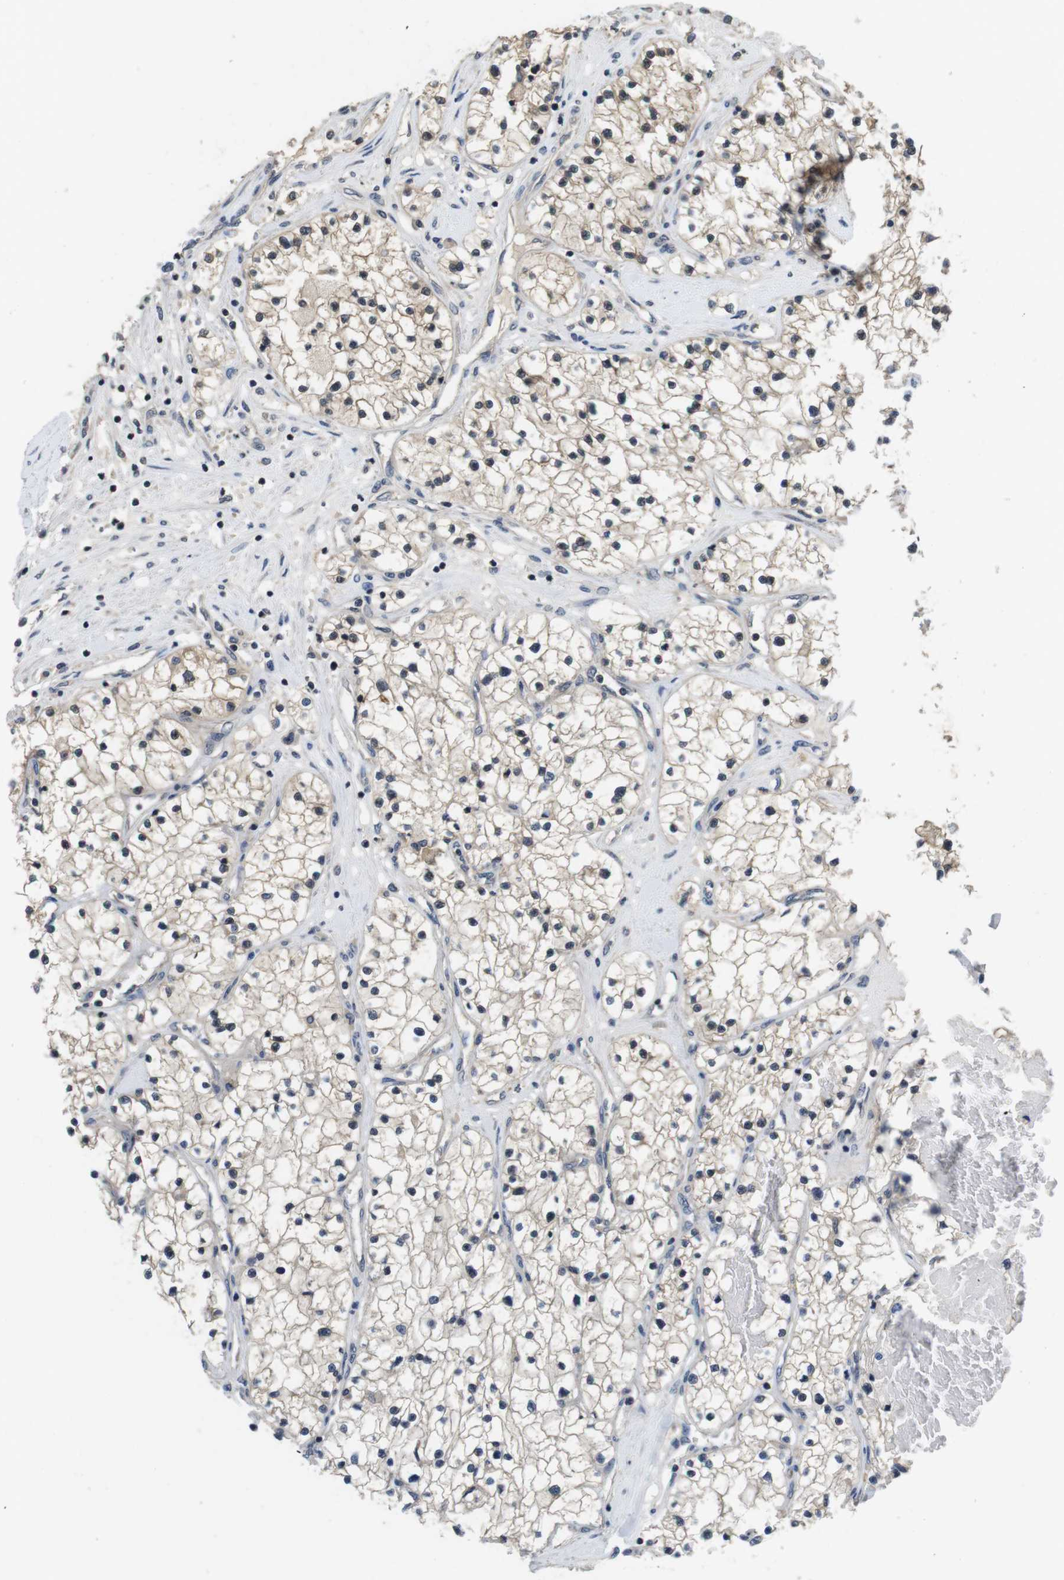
{"staining": {"intensity": "weak", "quantity": ">75%", "location": "cytoplasmic/membranous"}, "tissue": "renal cancer", "cell_type": "Tumor cells", "image_type": "cancer", "snomed": [{"axis": "morphology", "description": "Adenocarcinoma, NOS"}, {"axis": "topography", "description": "Kidney"}], "caption": "Brown immunohistochemical staining in human renal adenocarcinoma shows weak cytoplasmic/membranous staining in approximately >75% of tumor cells.", "gene": "FADD", "patient": {"sex": "male", "age": 68}}